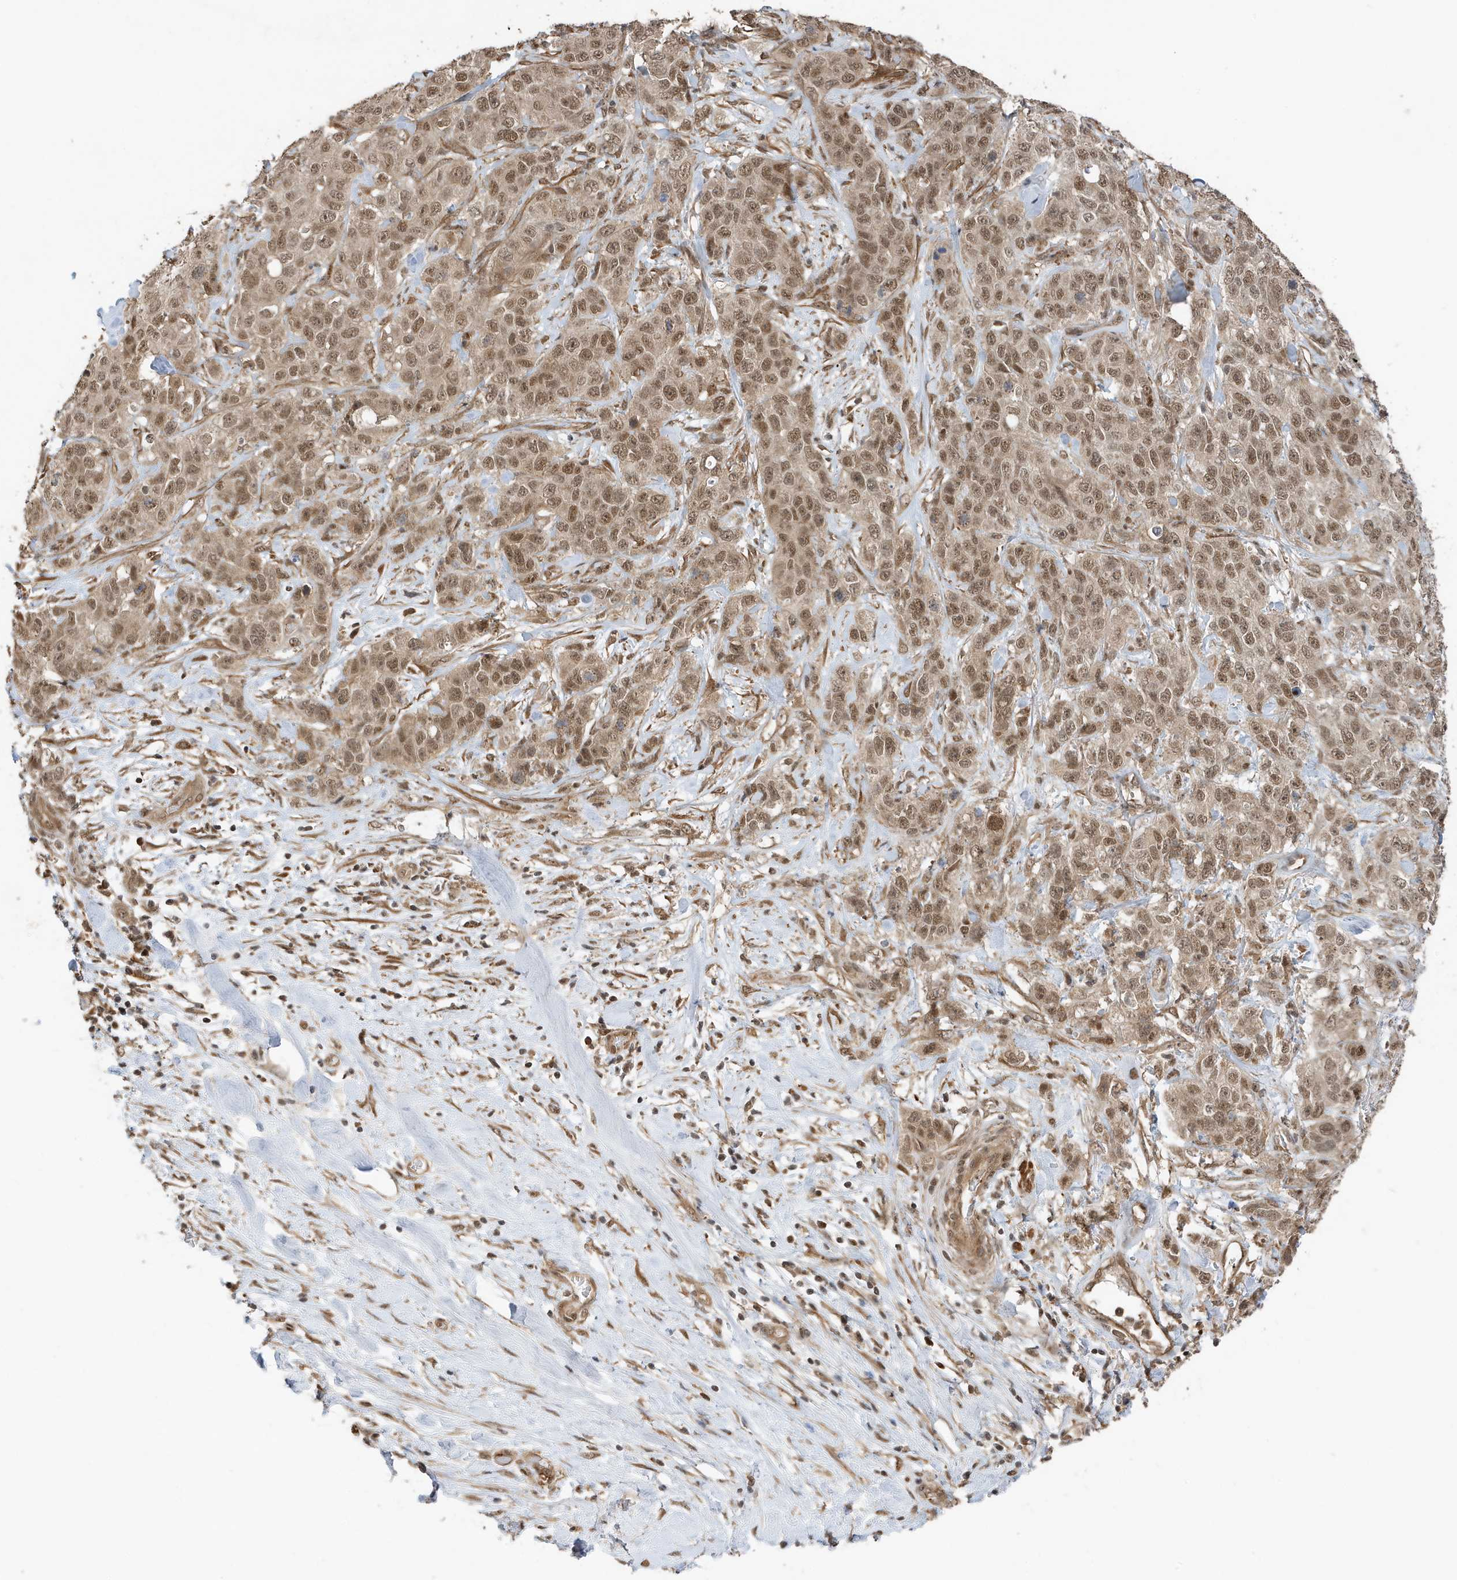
{"staining": {"intensity": "moderate", "quantity": ">75%", "location": "cytoplasmic/membranous,nuclear"}, "tissue": "stomach cancer", "cell_type": "Tumor cells", "image_type": "cancer", "snomed": [{"axis": "morphology", "description": "Adenocarcinoma, NOS"}, {"axis": "topography", "description": "Stomach"}], "caption": "An IHC micrograph of neoplastic tissue is shown. Protein staining in brown highlights moderate cytoplasmic/membranous and nuclear positivity in stomach cancer within tumor cells.", "gene": "MAST3", "patient": {"sex": "male", "age": 48}}